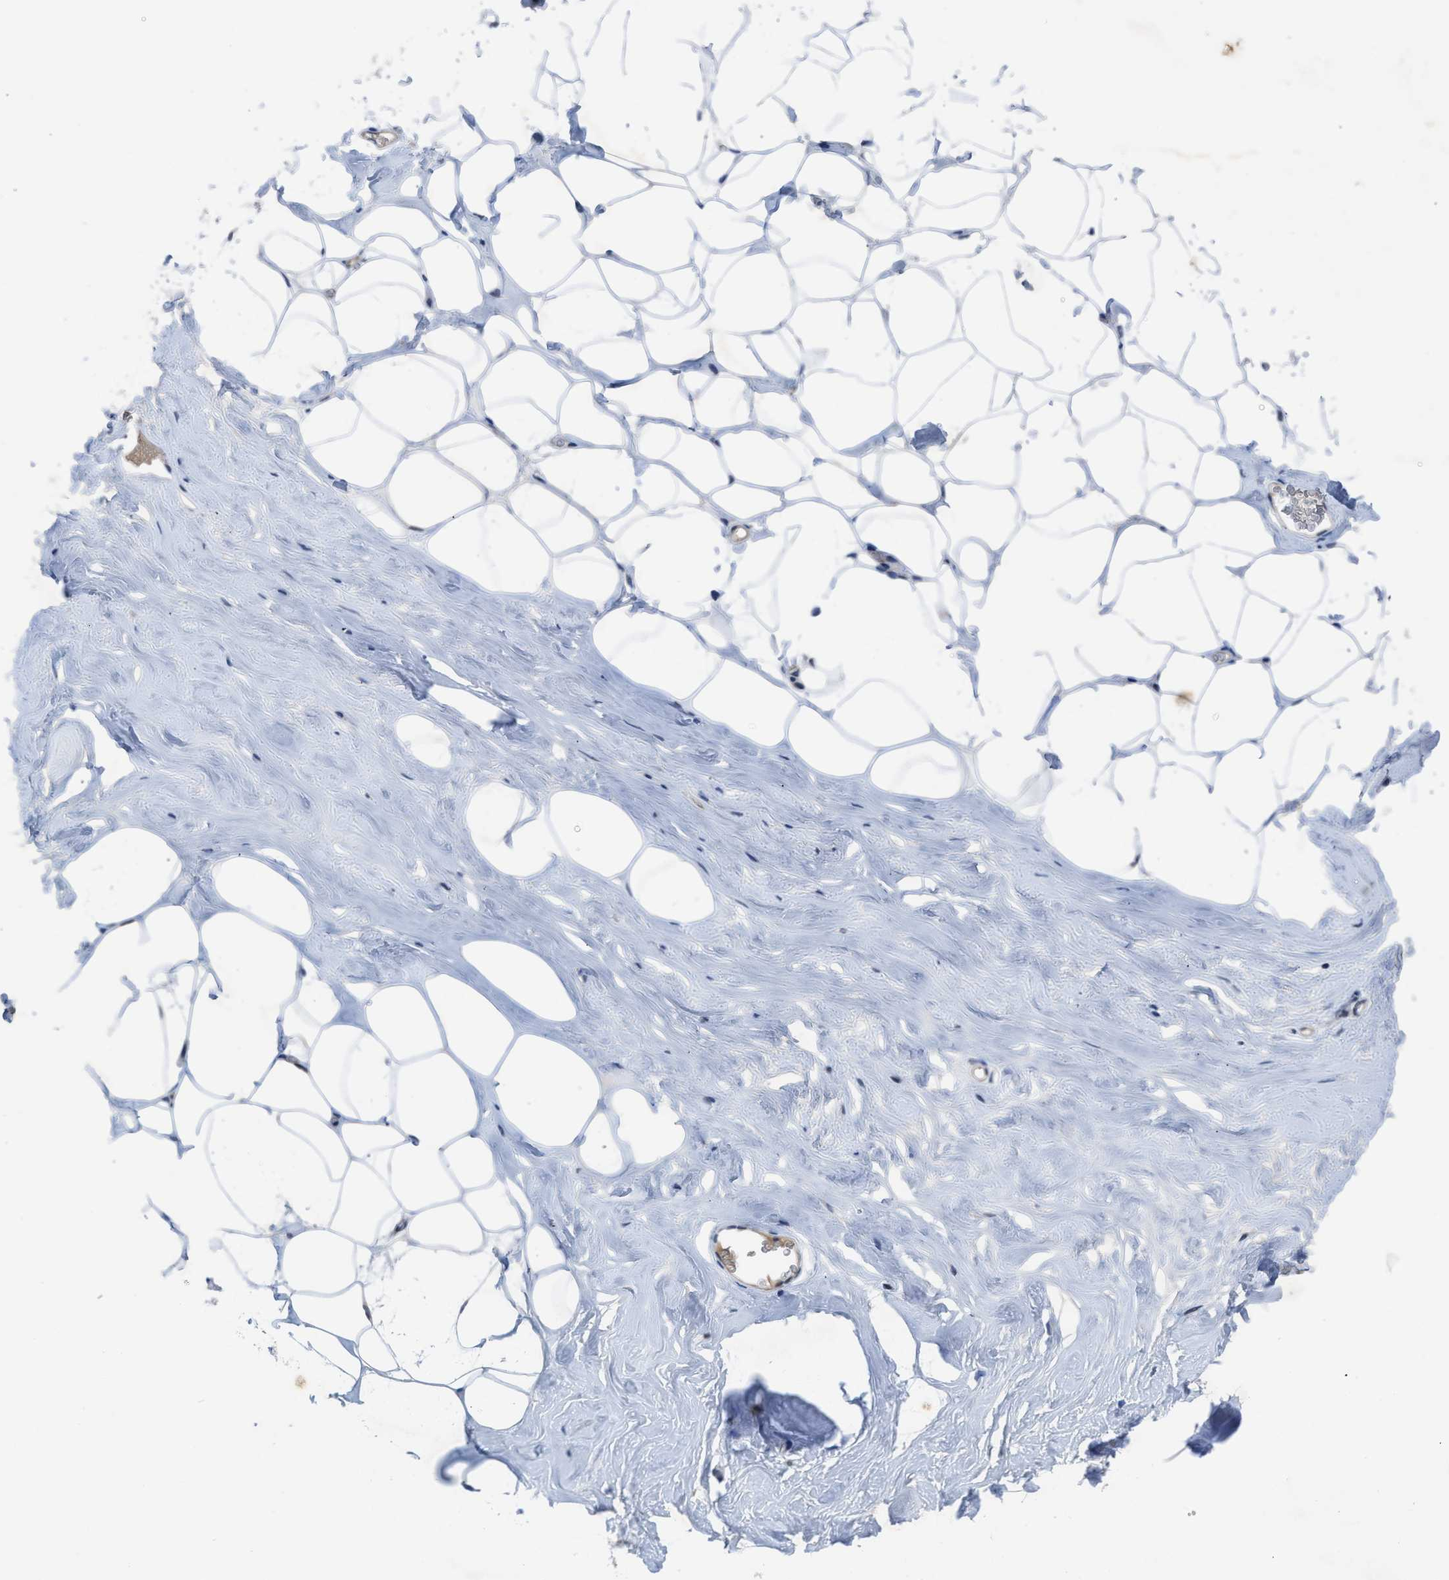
{"staining": {"intensity": "negative", "quantity": "none", "location": "none"}, "tissue": "adipose tissue", "cell_type": "Adipocytes", "image_type": "normal", "snomed": [{"axis": "morphology", "description": "Normal tissue, NOS"}, {"axis": "morphology", "description": "Fibrosis, NOS"}, {"axis": "topography", "description": "Breast"}, {"axis": "topography", "description": "Adipose tissue"}], "caption": "This is an IHC photomicrograph of unremarkable adipose tissue. There is no expression in adipocytes.", "gene": "IL17RE", "patient": {"sex": "female", "age": 39}}